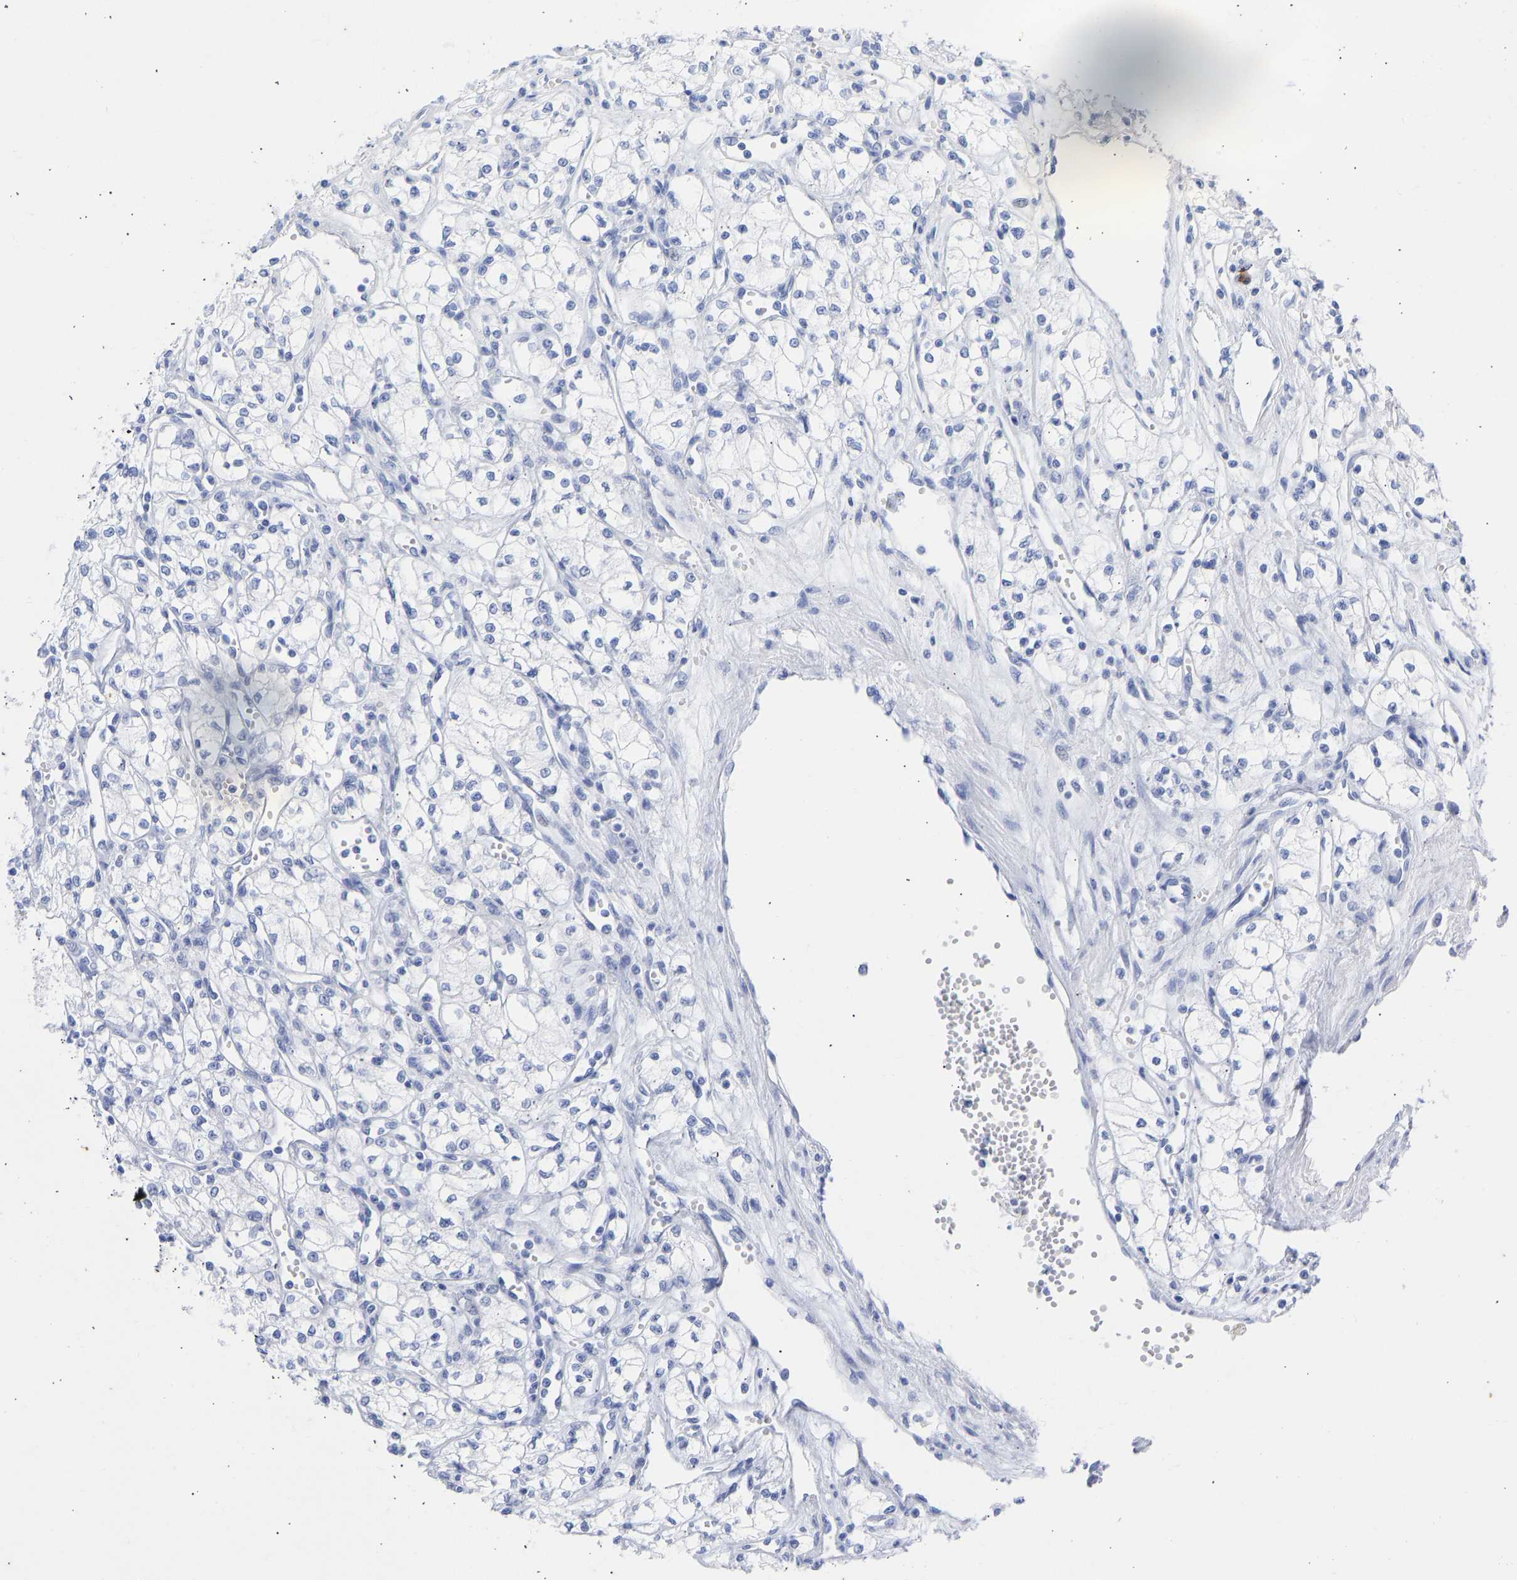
{"staining": {"intensity": "negative", "quantity": "none", "location": "none"}, "tissue": "renal cancer", "cell_type": "Tumor cells", "image_type": "cancer", "snomed": [{"axis": "morphology", "description": "Adenocarcinoma, NOS"}, {"axis": "topography", "description": "Kidney"}], "caption": "Immunohistochemical staining of renal cancer displays no significant expression in tumor cells.", "gene": "KRT1", "patient": {"sex": "male", "age": 59}}